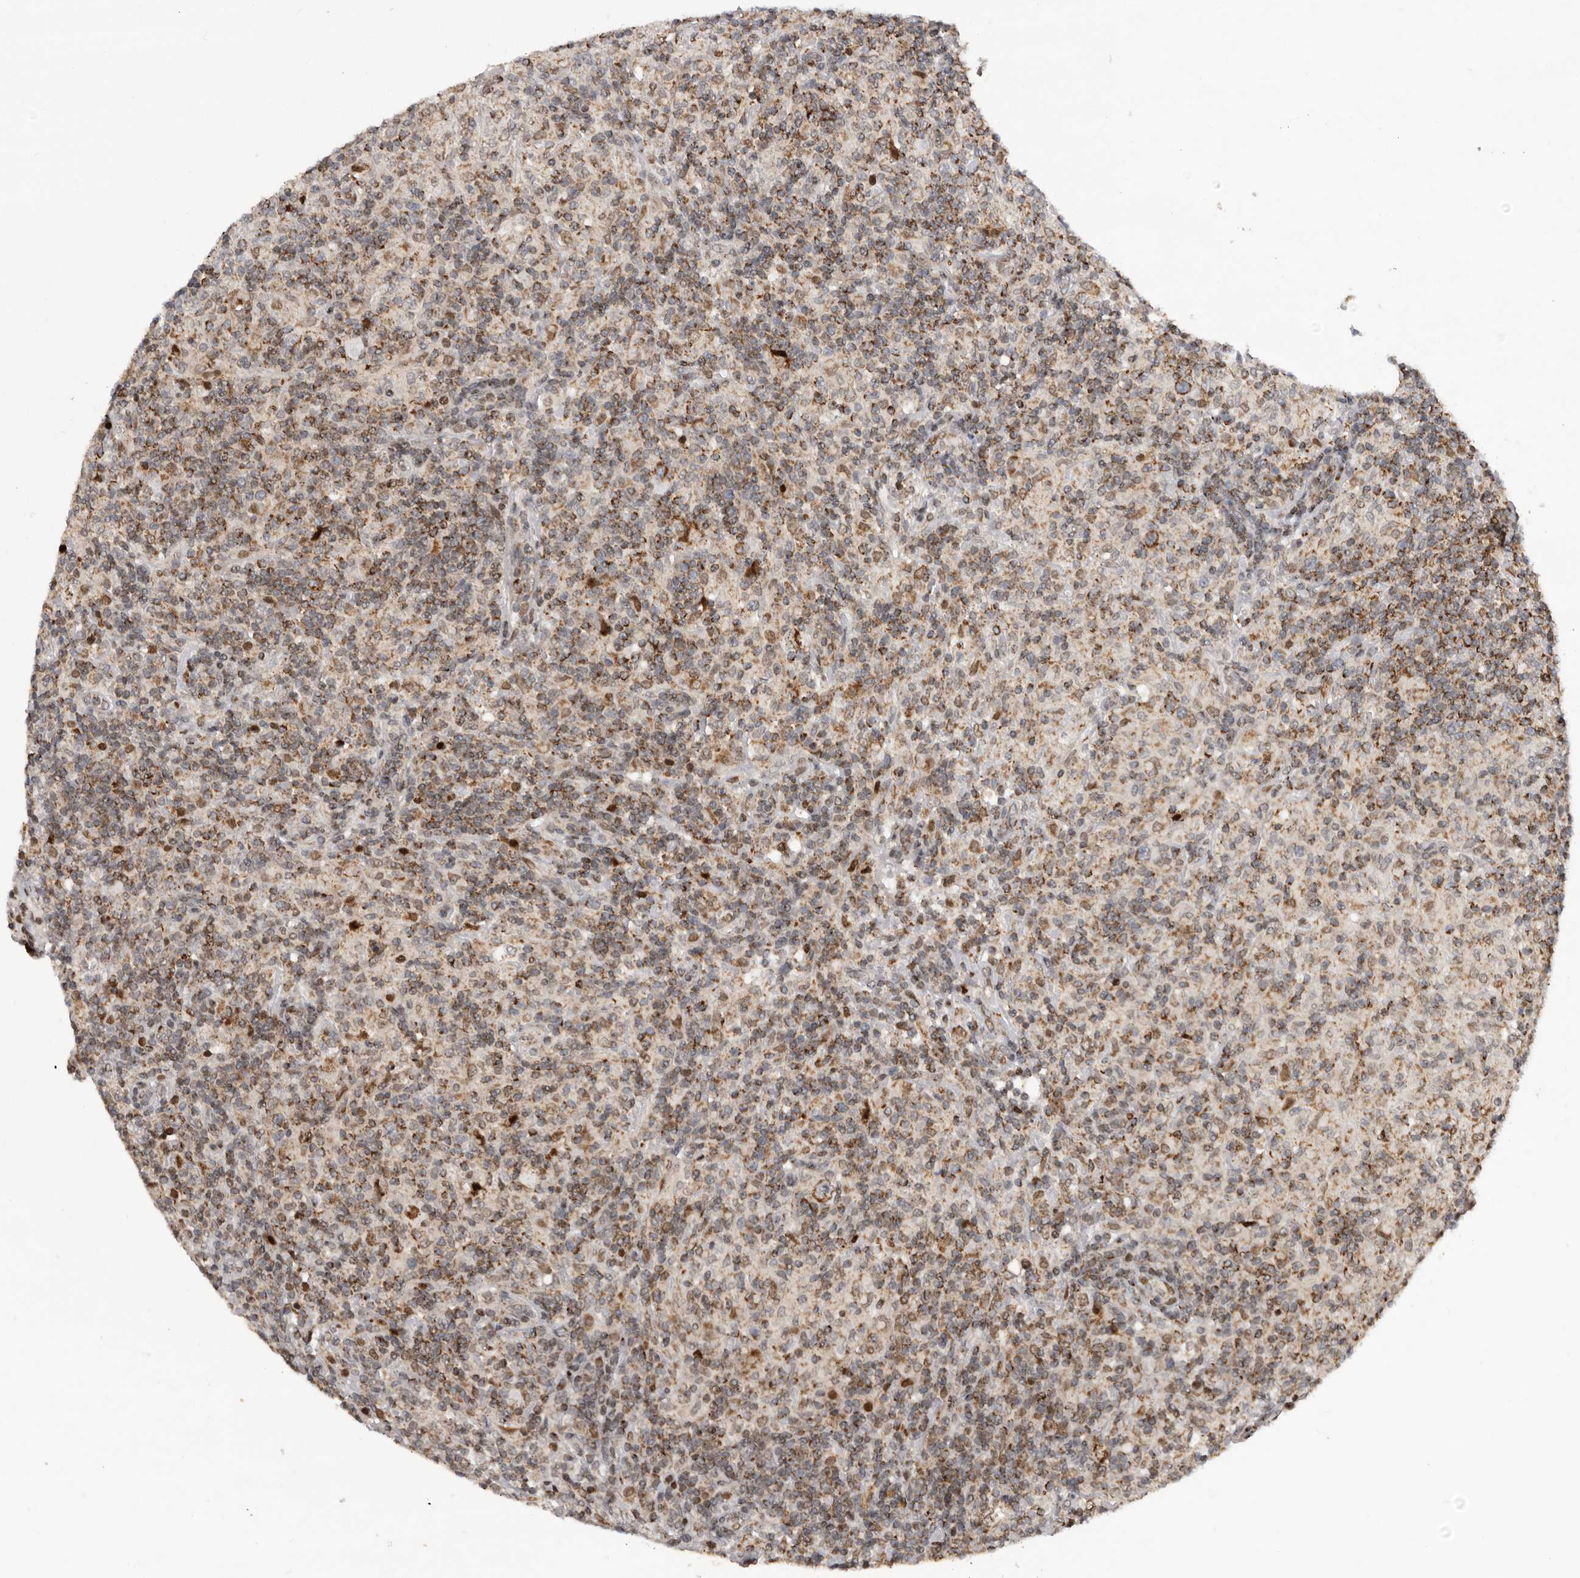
{"staining": {"intensity": "moderate", "quantity": ">75%", "location": "cytoplasmic/membranous"}, "tissue": "lymphoma", "cell_type": "Tumor cells", "image_type": "cancer", "snomed": [{"axis": "morphology", "description": "Hodgkin's disease, NOS"}, {"axis": "topography", "description": "Lymph node"}], "caption": "Moderate cytoplasmic/membranous expression for a protein is seen in about >75% of tumor cells of lymphoma using immunohistochemistry.", "gene": "C17orf99", "patient": {"sex": "male", "age": 70}}